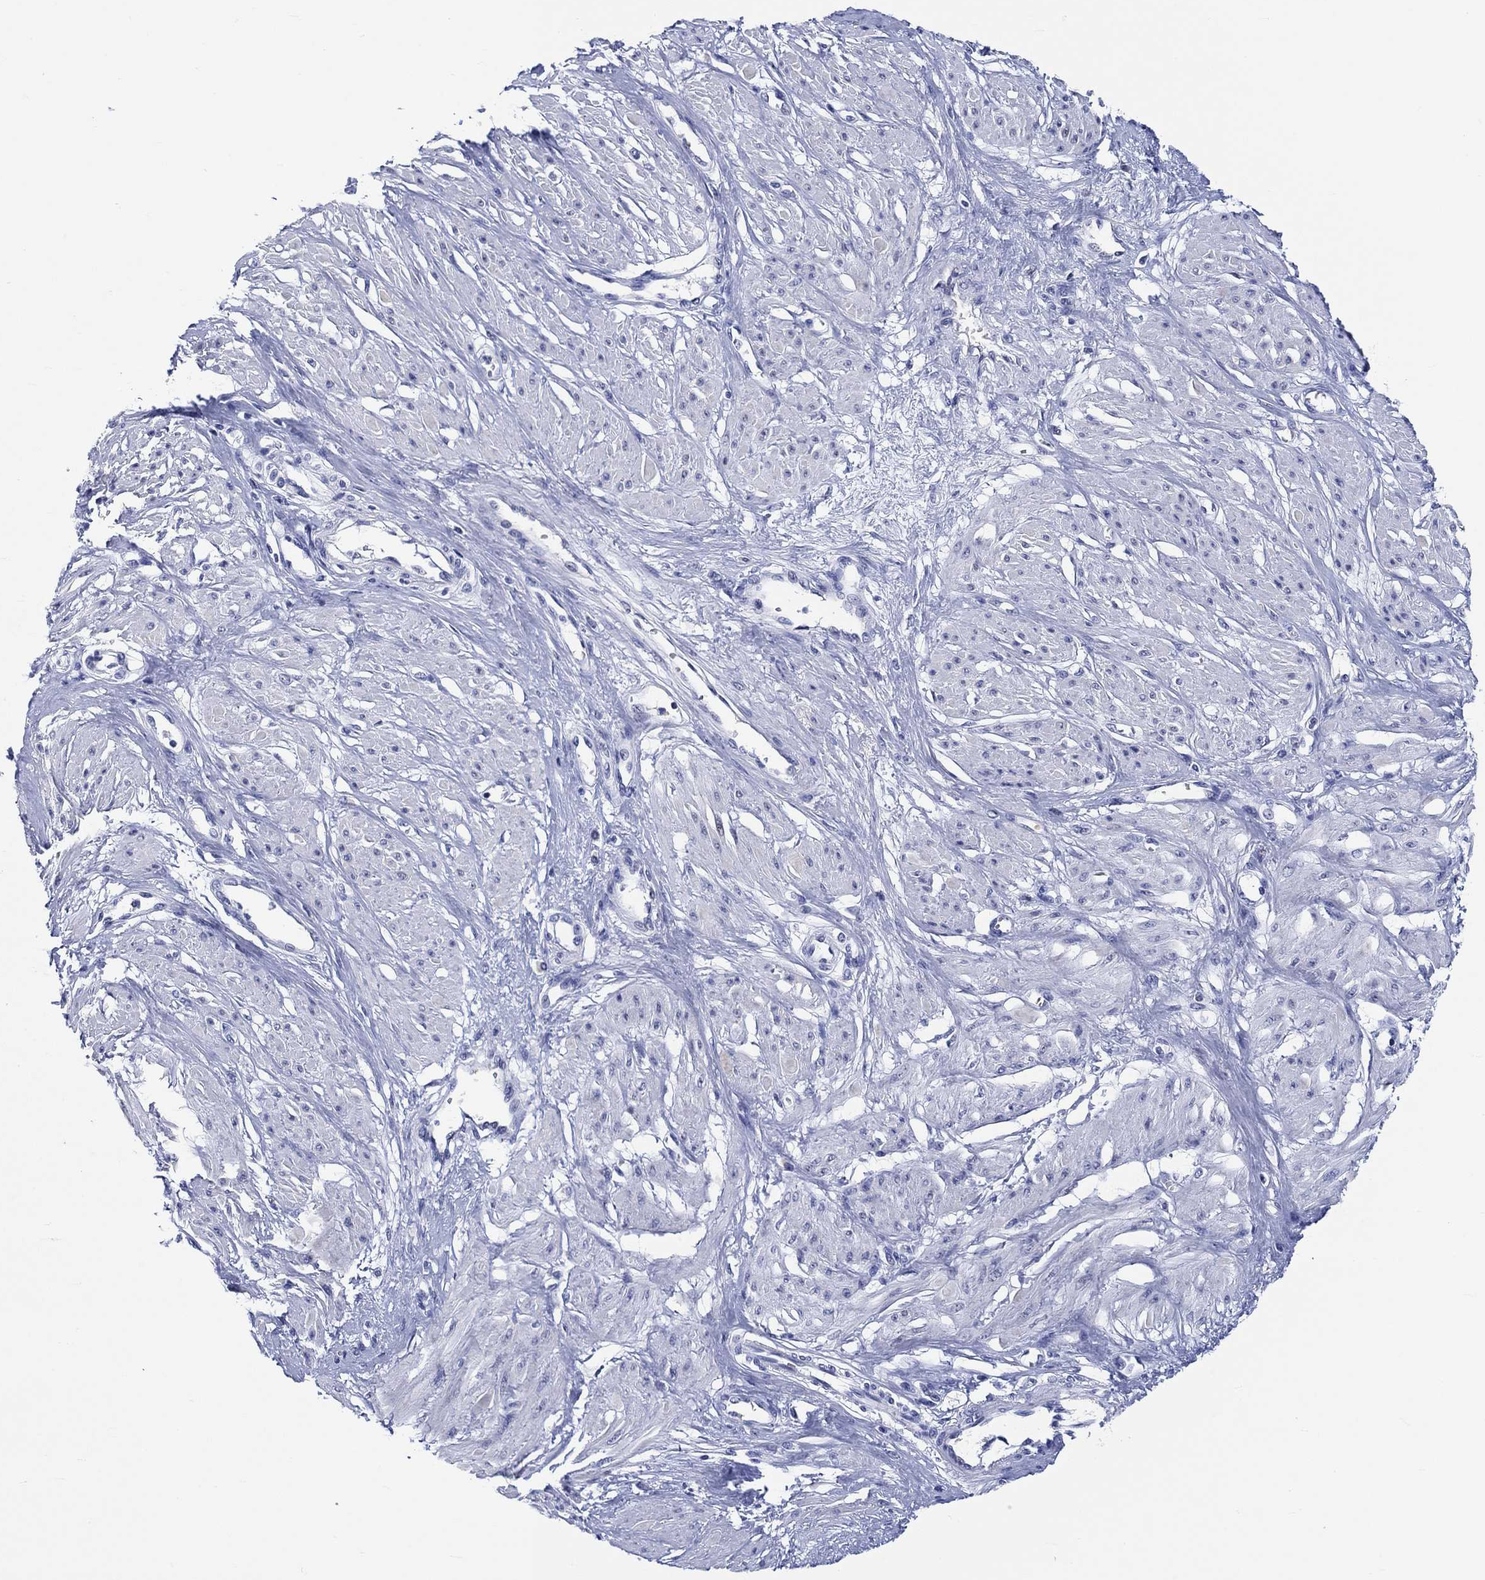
{"staining": {"intensity": "negative", "quantity": "none", "location": "none"}, "tissue": "smooth muscle", "cell_type": "Smooth muscle cells", "image_type": "normal", "snomed": [{"axis": "morphology", "description": "Normal tissue, NOS"}, {"axis": "topography", "description": "Smooth muscle"}, {"axis": "topography", "description": "Uterus"}], "caption": "Immunohistochemistry image of normal smooth muscle: smooth muscle stained with DAB demonstrates no significant protein staining in smooth muscle cells.", "gene": "ZNF446", "patient": {"sex": "female", "age": 39}}